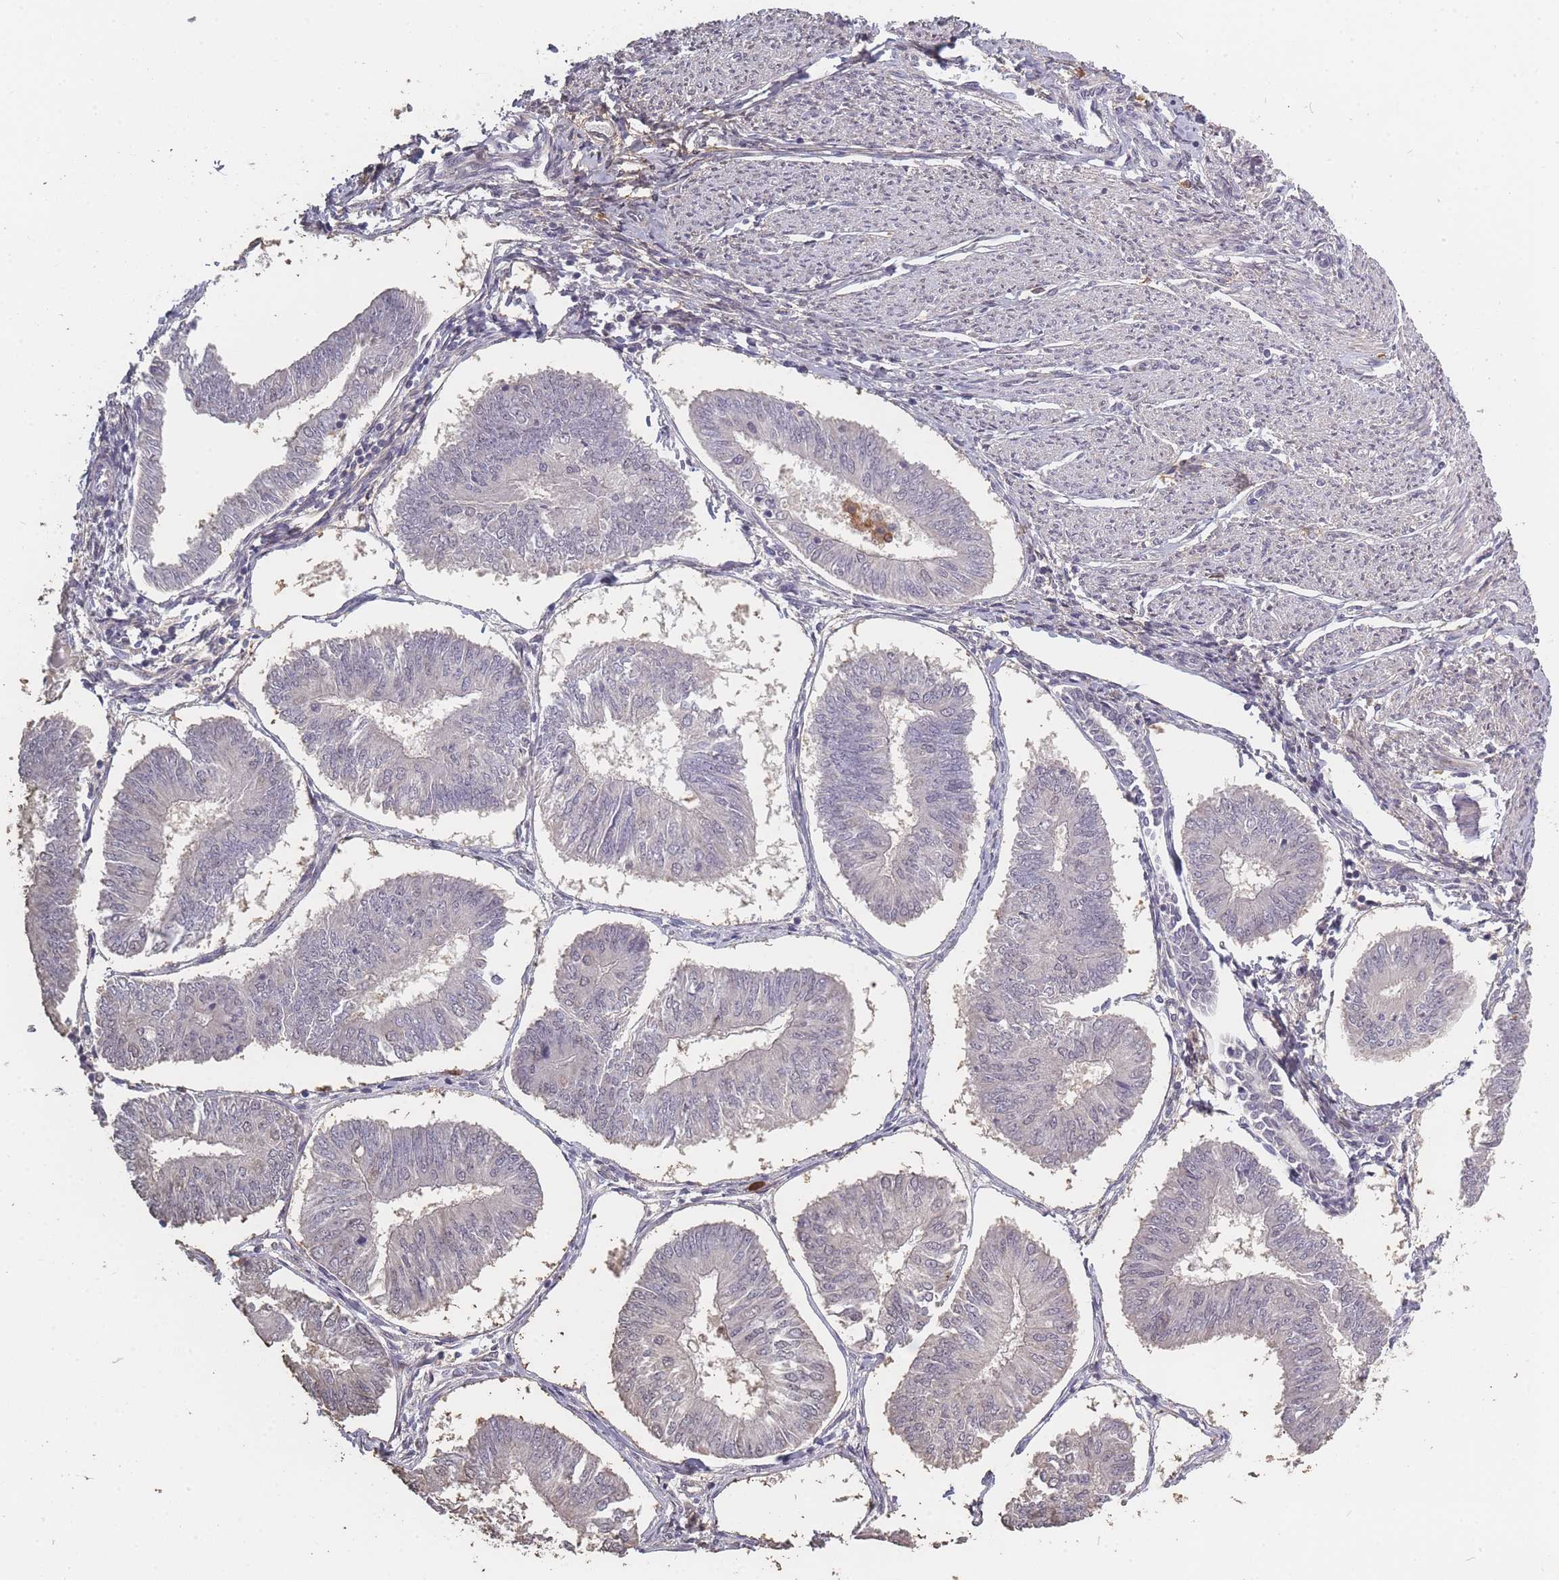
{"staining": {"intensity": "negative", "quantity": "none", "location": "none"}, "tissue": "endometrial cancer", "cell_type": "Tumor cells", "image_type": "cancer", "snomed": [{"axis": "morphology", "description": "Adenocarcinoma, NOS"}, {"axis": "topography", "description": "Endometrium"}], "caption": "Immunohistochemical staining of endometrial adenocarcinoma reveals no significant staining in tumor cells.", "gene": "BST1", "patient": {"sex": "female", "age": 58}}